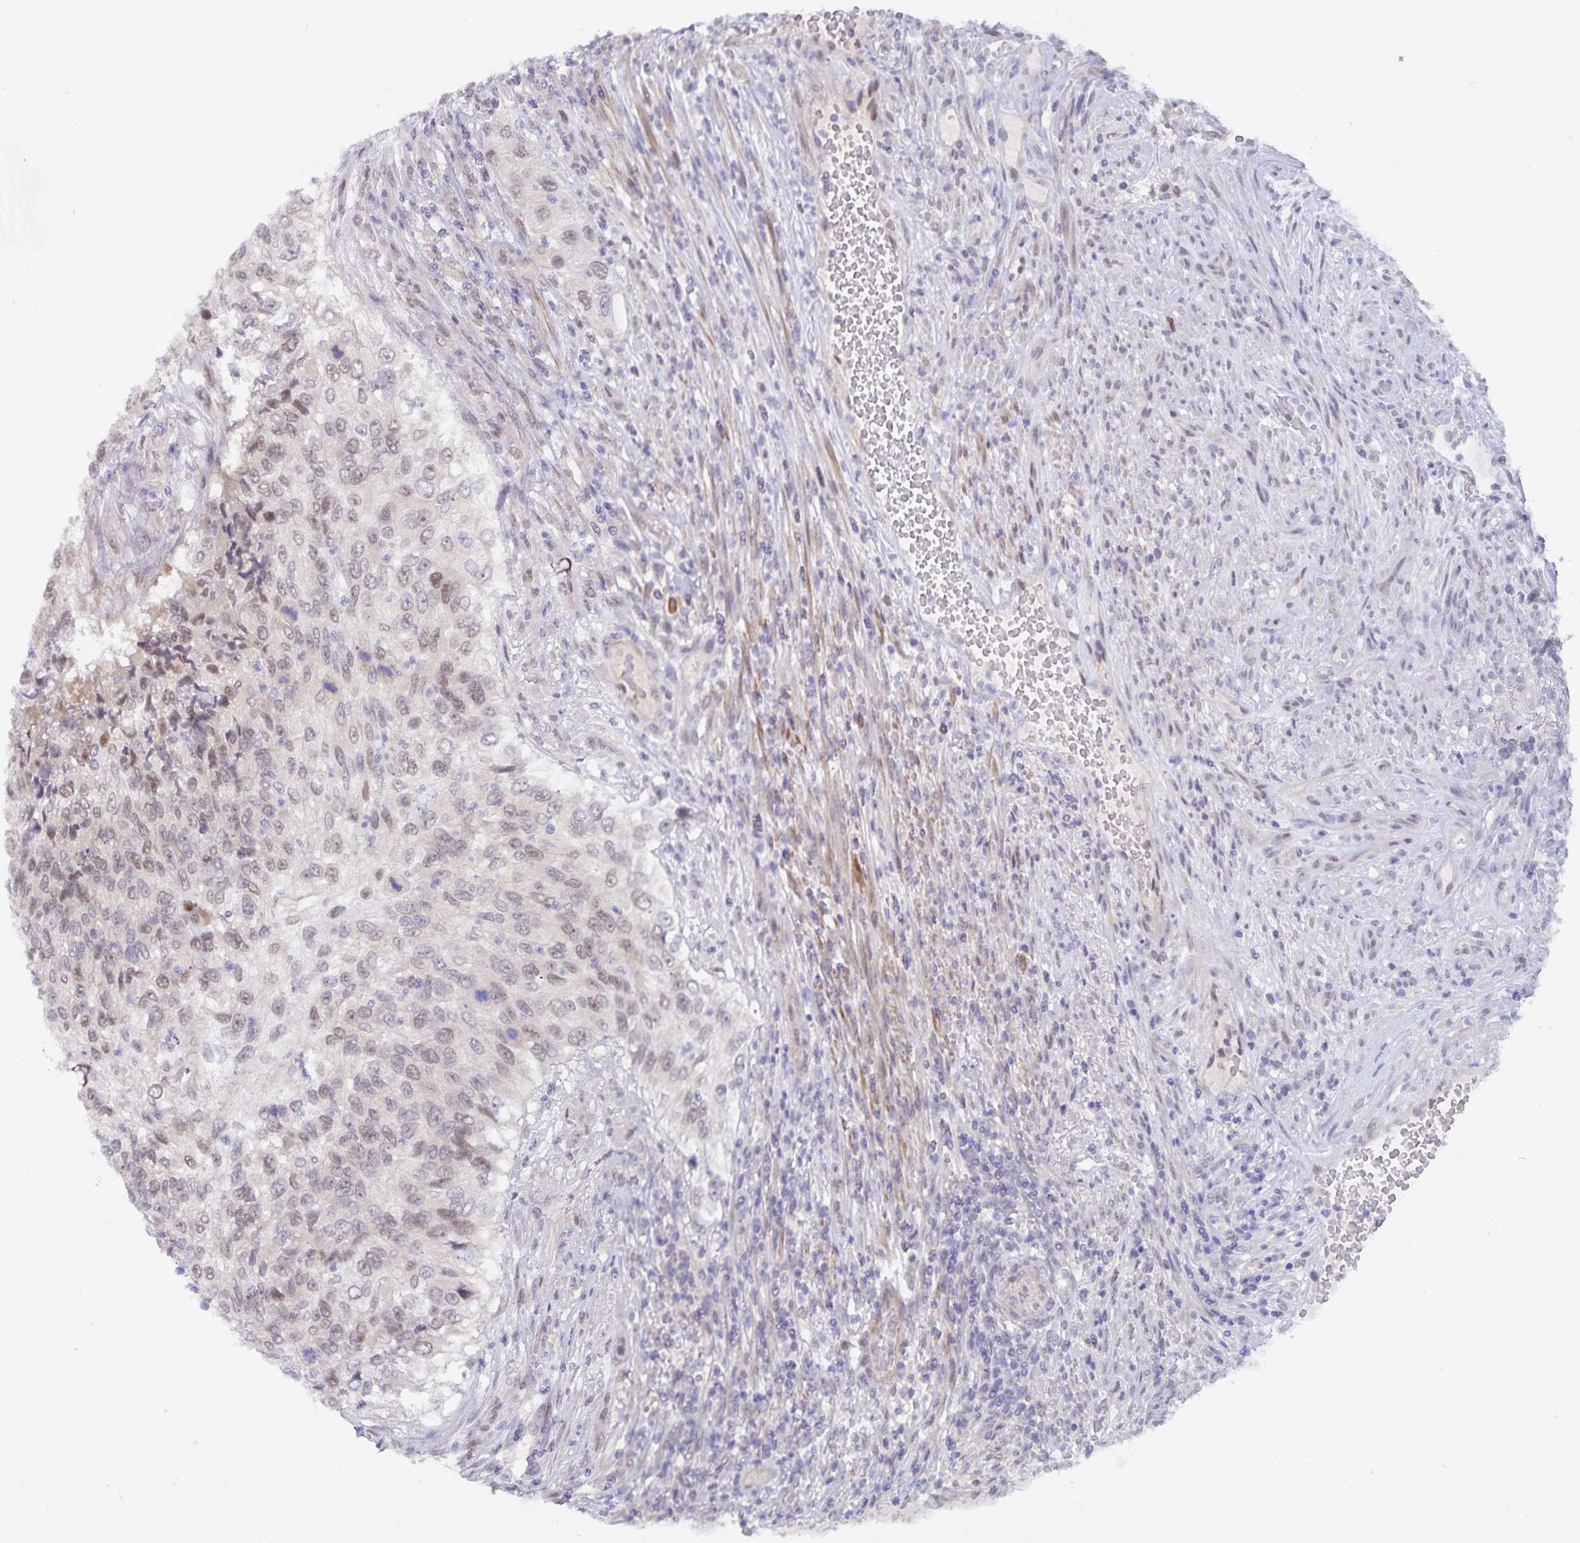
{"staining": {"intensity": "weak", "quantity": "25%-75%", "location": "nuclear"}, "tissue": "urothelial cancer", "cell_type": "Tumor cells", "image_type": "cancer", "snomed": [{"axis": "morphology", "description": "Urothelial carcinoma, High grade"}, {"axis": "topography", "description": "Urinary bladder"}], "caption": "There is low levels of weak nuclear expression in tumor cells of high-grade urothelial carcinoma, as demonstrated by immunohistochemical staining (brown color).", "gene": "BAG6", "patient": {"sex": "female", "age": 60}}